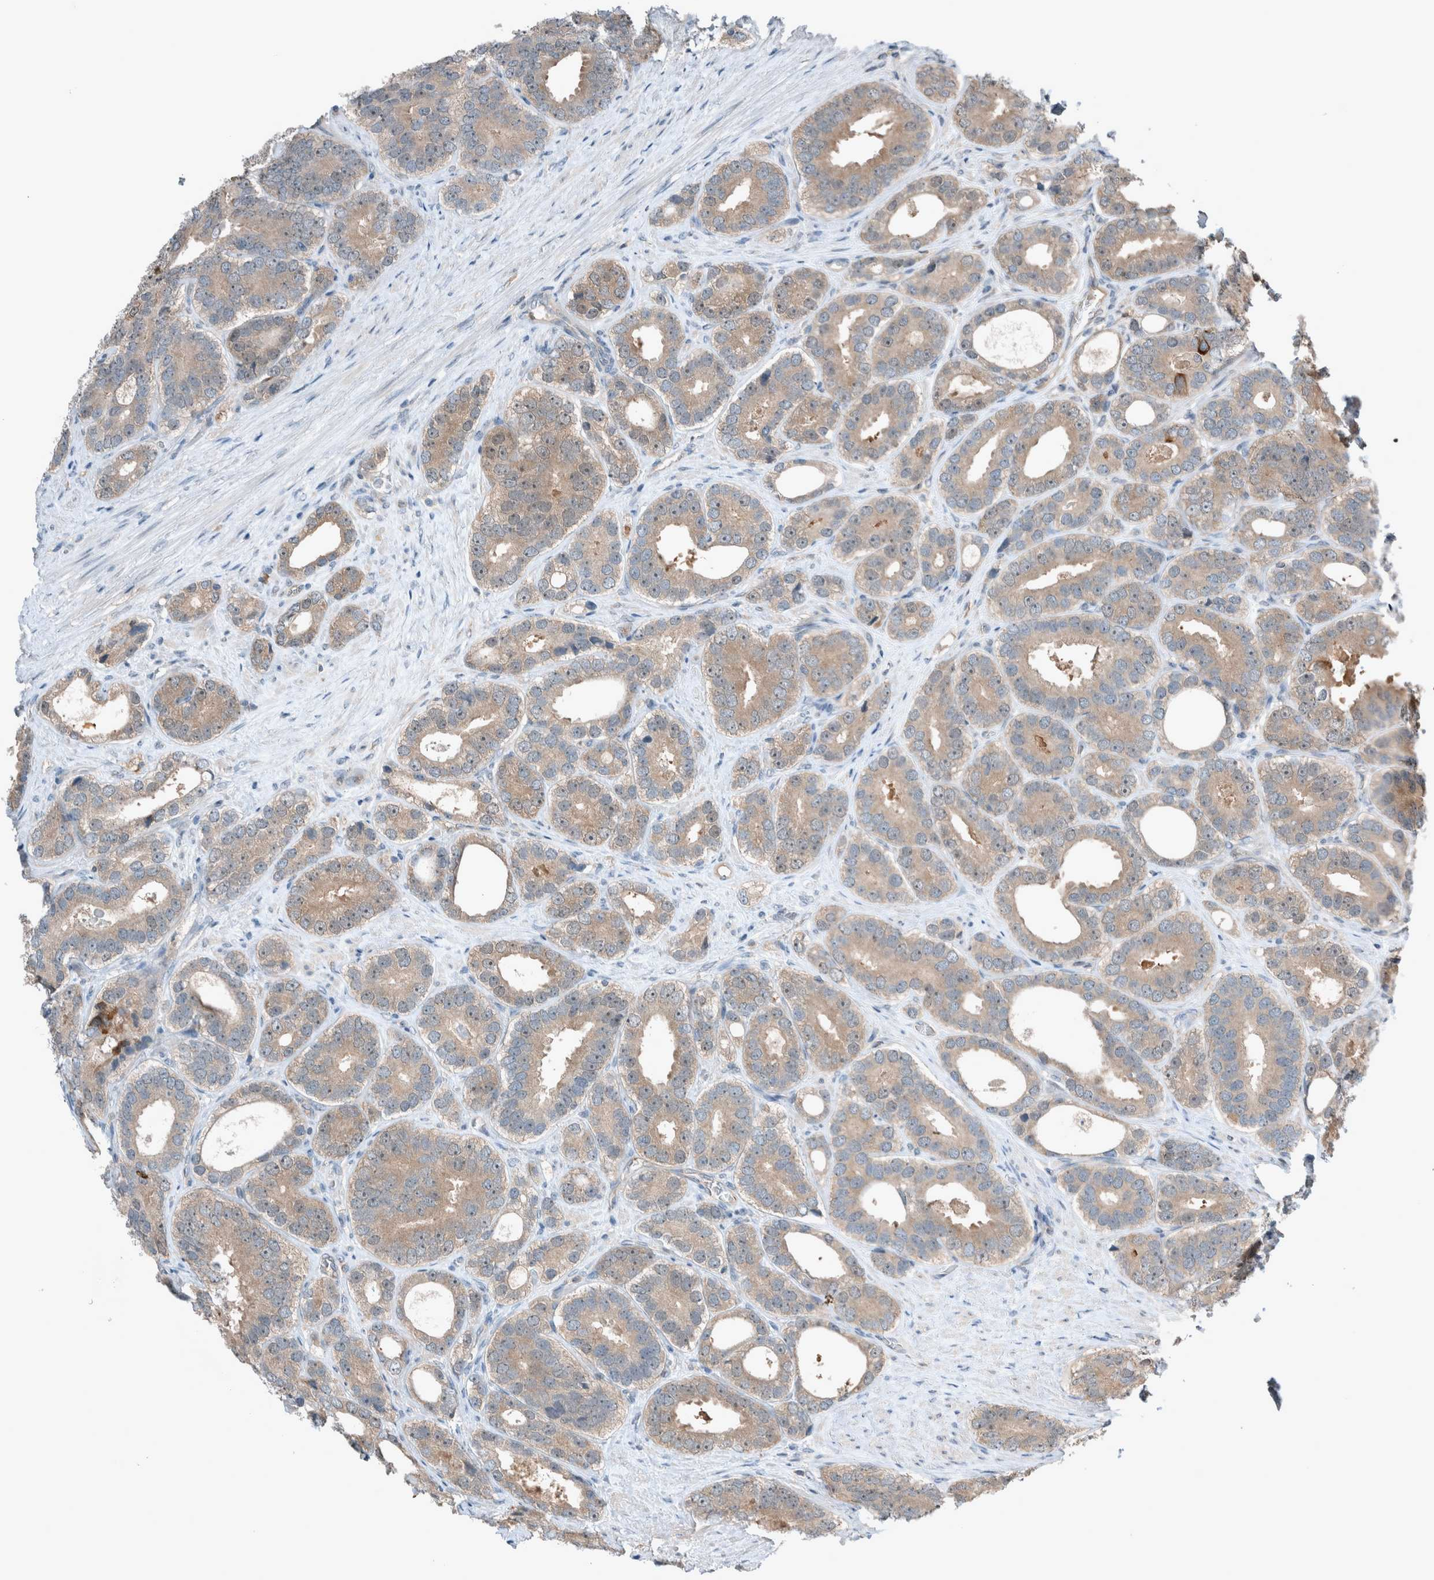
{"staining": {"intensity": "weak", "quantity": "25%-75%", "location": "cytoplasmic/membranous"}, "tissue": "prostate cancer", "cell_type": "Tumor cells", "image_type": "cancer", "snomed": [{"axis": "morphology", "description": "Adenocarcinoma, High grade"}, {"axis": "topography", "description": "Prostate"}], "caption": "Adenocarcinoma (high-grade) (prostate) stained with a brown dye shows weak cytoplasmic/membranous positive staining in about 25%-75% of tumor cells.", "gene": "RALGDS", "patient": {"sex": "male", "age": 56}}